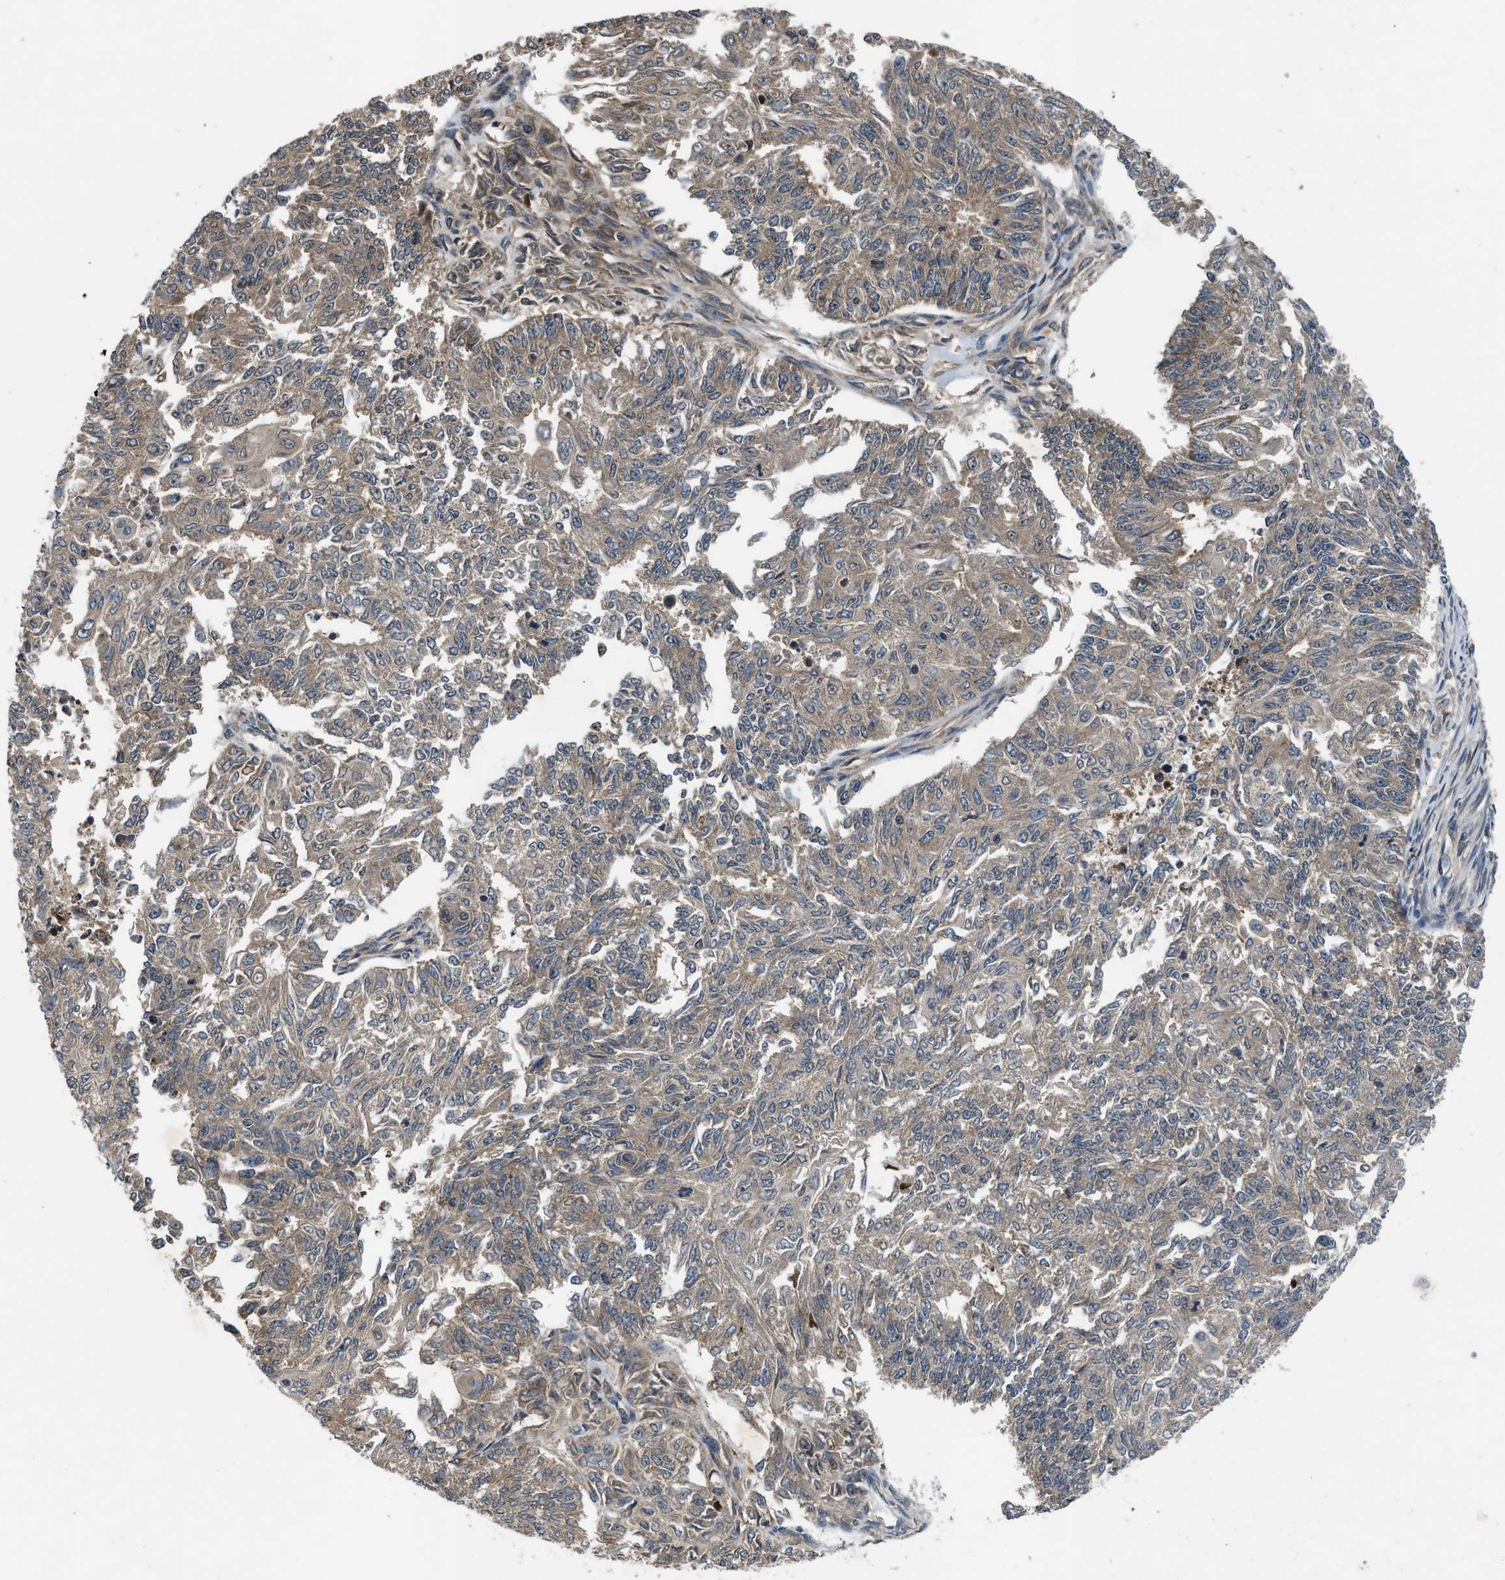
{"staining": {"intensity": "moderate", "quantity": ">75%", "location": "cytoplasmic/membranous"}, "tissue": "endometrial cancer", "cell_type": "Tumor cells", "image_type": "cancer", "snomed": [{"axis": "morphology", "description": "Adenocarcinoma, NOS"}, {"axis": "topography", "description": "Endometrium"}], "caption": "Protein staining demonstrates moderate cytoplasmic/membranous staining in about >75% of tumor cells in endometrial adenocarcinoma.", "gene": "RPS6KB1", "patient": {"sex": "female", "age": 32}}